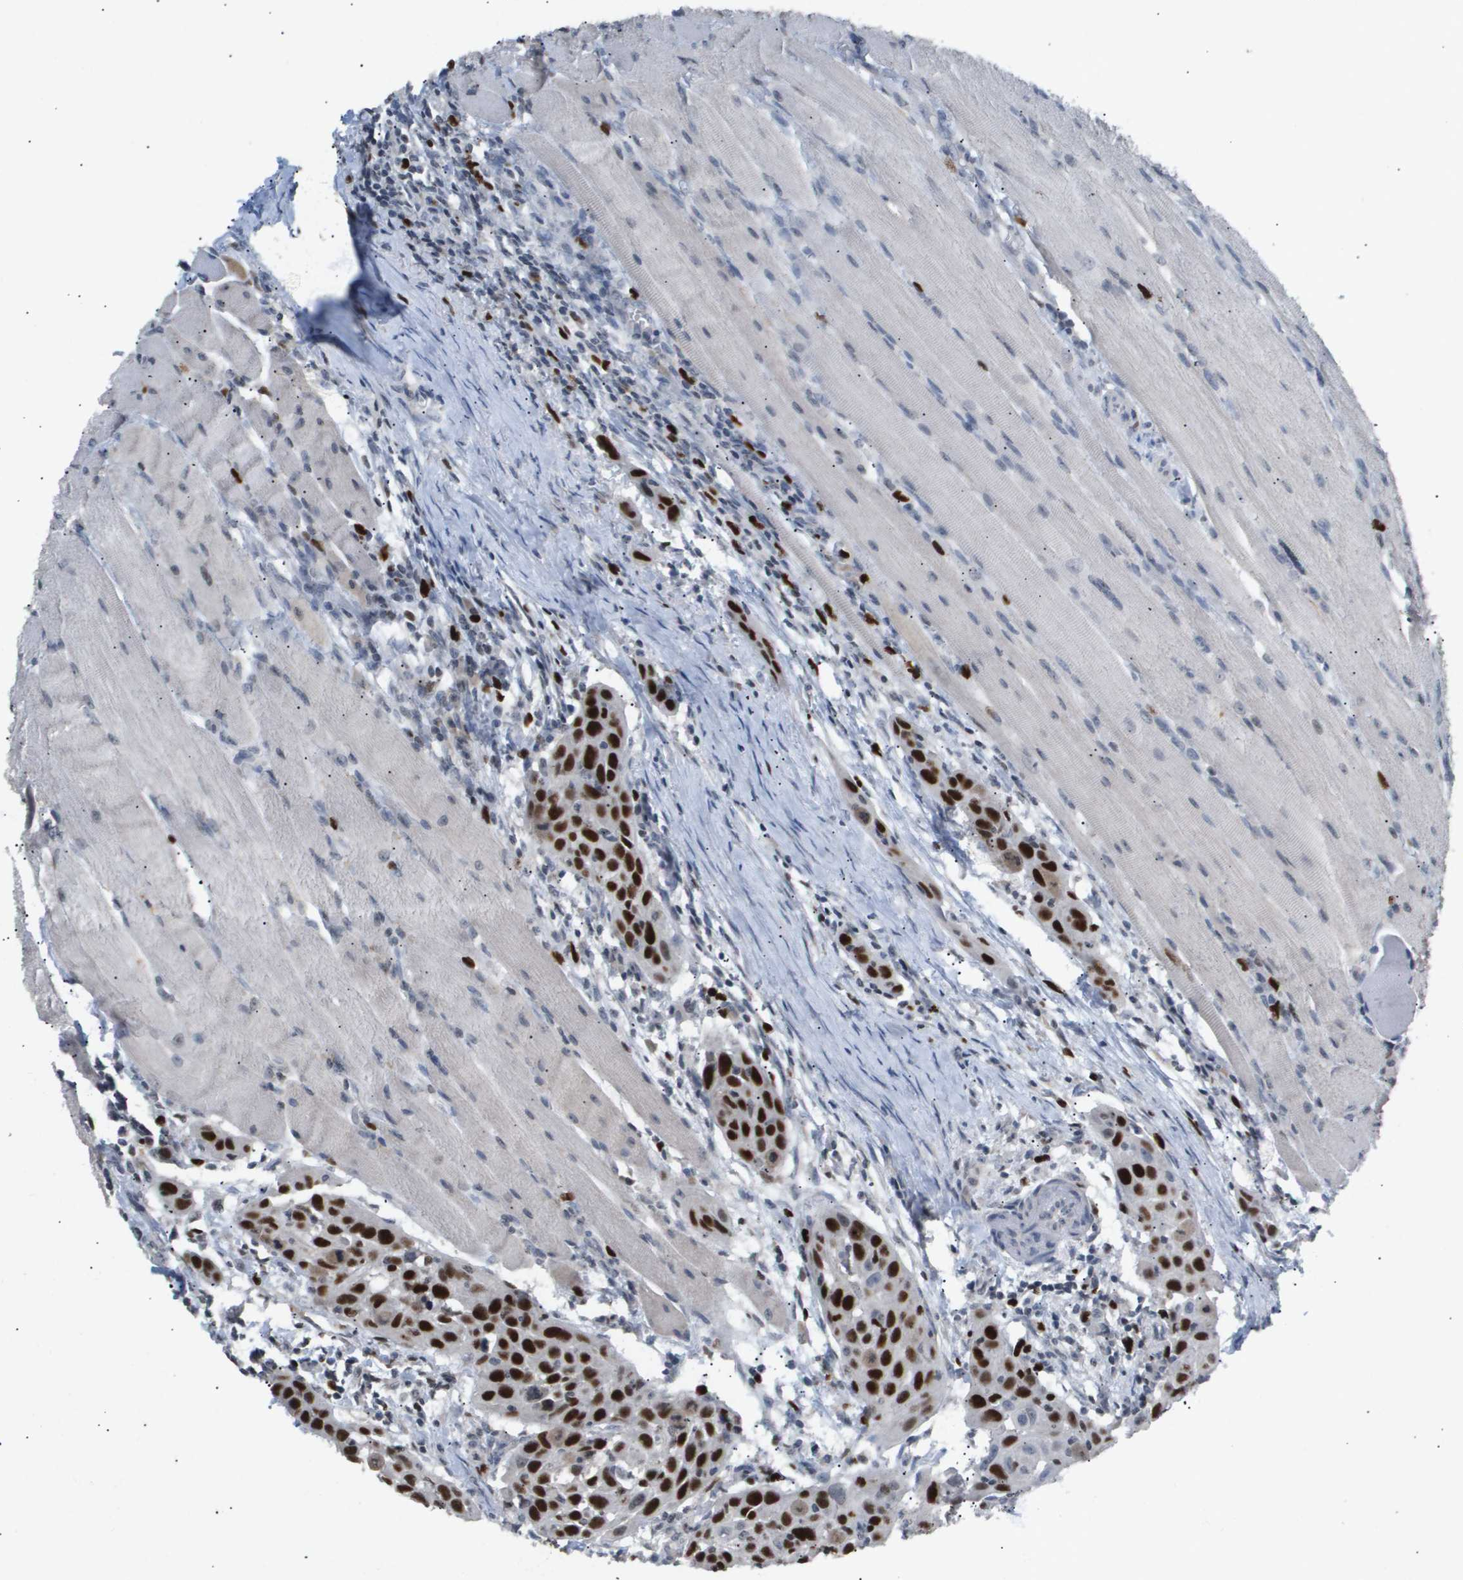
{"staining": {"intensity": "strong", "quantity": ">75%", "location": "nuclear"}, "tissue": "head and neck cancer", "cell_type": "Tumor cells", "image_type": "cancer", "snomed": [{"axis": "morphology", "description": "Squamous cell carcinoma, NOS"}, {"axis": "topography", "description": "Oral tissue"}, {"axis": "topography", "description": "Head-Neck"}], "caption": "Head and neck cancer (squamous cell carcinoma) tissue shows strong nuclear expression in about >75% of tumor cells", "gene": "ANAPC2", "patient": {"sex": "female", "age": 50}}